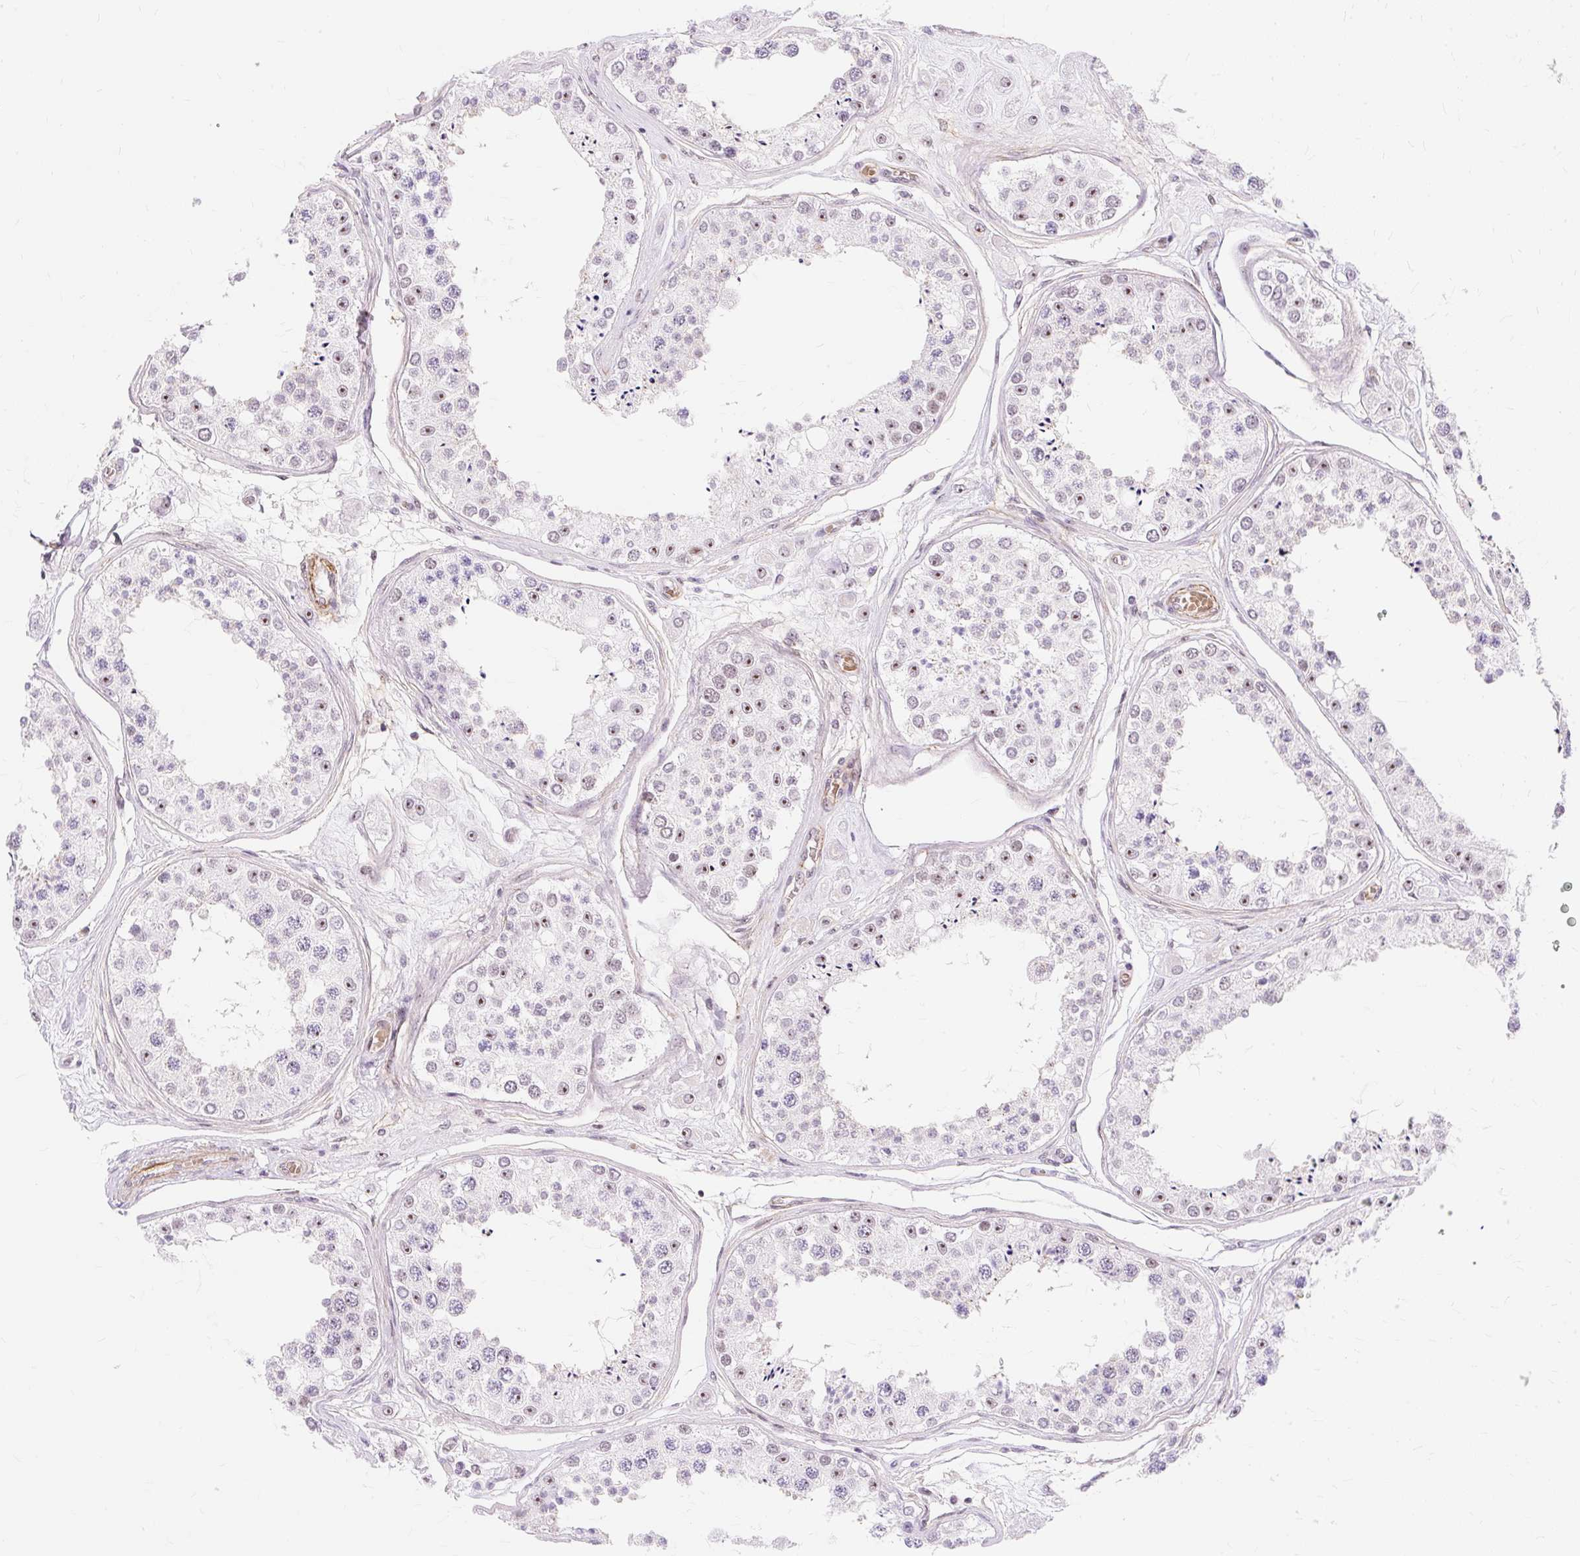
{"staining": {"intensity": "moderate", "quantity": "25%-75%", "location": "nuclear"}, "tissue": "testis", "cell_type": "Cells in seminiferous ducts", "image_type": "normal", "snomed": [{"axis": "morphology", "description": "Normal tissue, NOS"}, {"axis": "topography", "description": "Testis"}], "caption": "The photomicrograph shows a brown stain indicating the presence of a protein in the nuclear of cells in seminiferous ducts in testis. (brown staining indicates protein expression, while blue staining denotes nuclei).", "gene": "OBP2A", "patient": {"sex": "male", "age": 25}}